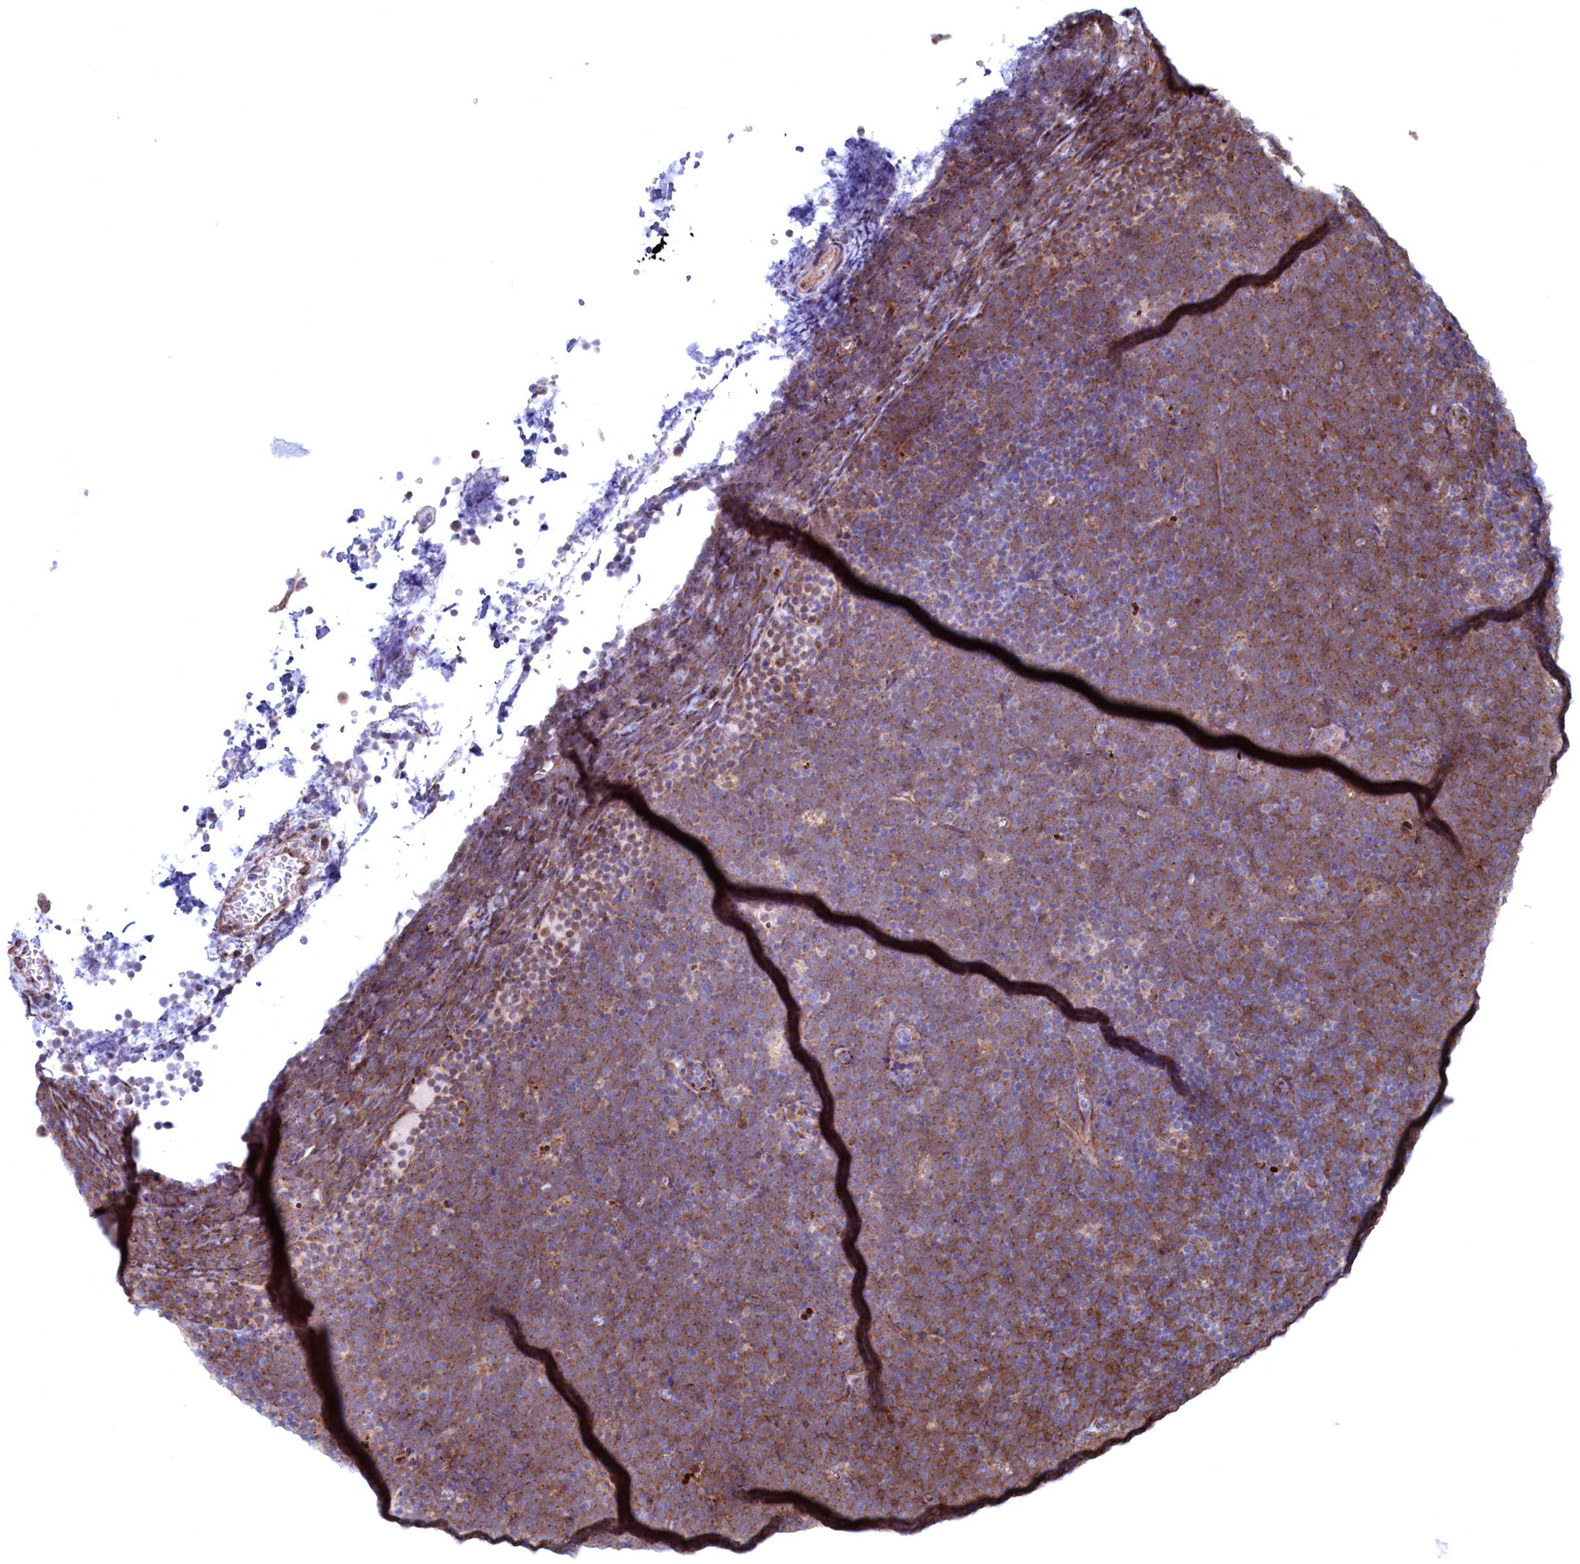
{"staining": {"intensity": "weak", "quantity": ">75%", "location": "cytoplasmic/membranous"}, "tissue": "lymphoma", "cell_type": "Tumor cells", "image_type": "cancer", "snomed": [{"axis": "morphology", "description": "Malignant lymphoma, non-Hodgkin's type, High grade"}, {"axis": "topography", "description": "Lymph node"}], "caption": "IHC (DAB) staining of lymphoma reveals weak cytoplasmic/membranous protein expression in about >75% of tumor cells.", "gene": "MTFMT", "patient": {"sex": "male", "age": 13}}